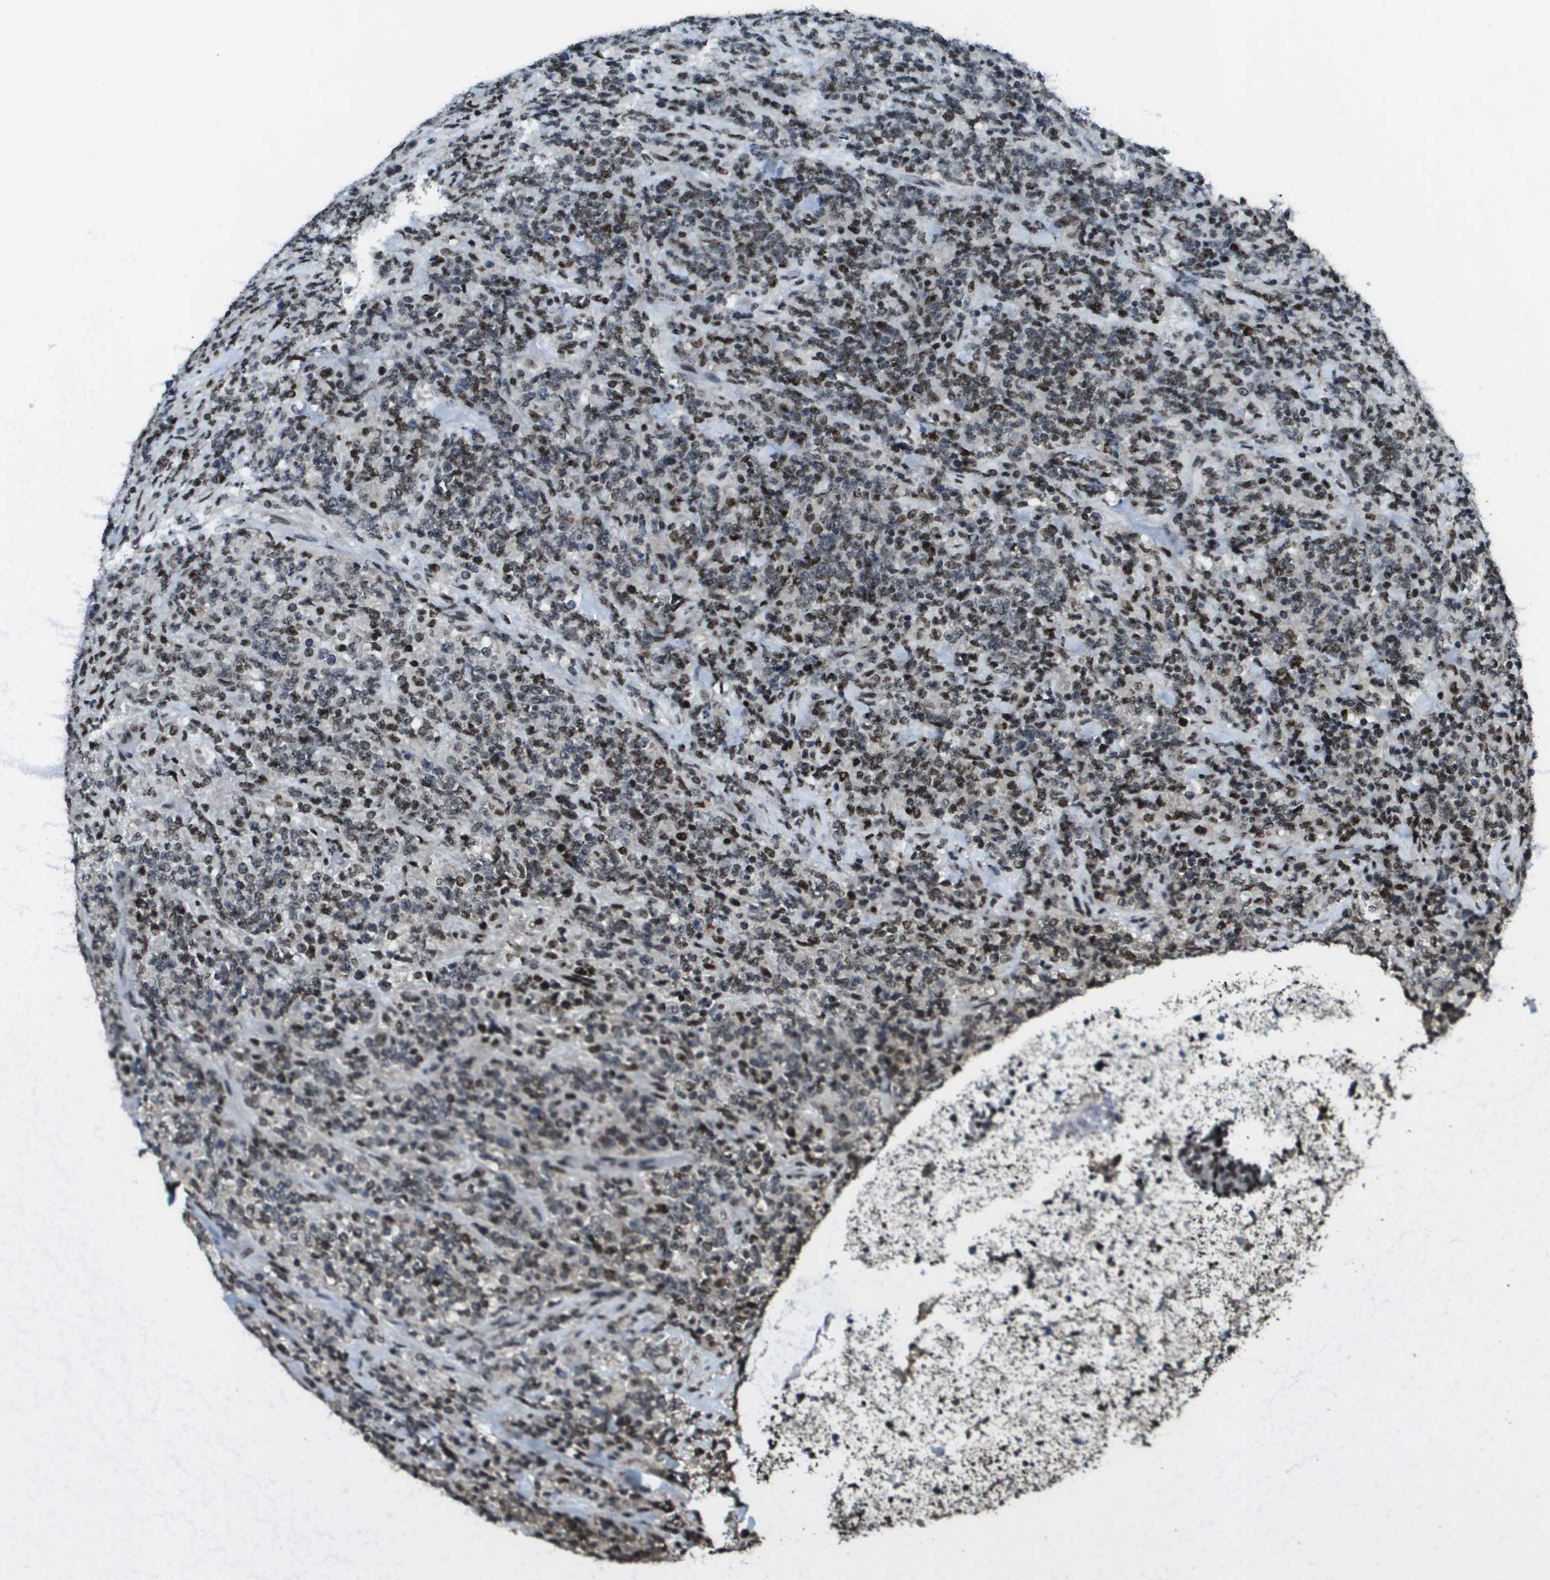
{"staining": {"intensity": "strong", "quantity": "25%-75%", "location": "nuclear"}, "tissue": "lymphoma", "cell_type": "Tumor cells", "image_type": "cancer", "snomed": [{"axis": "morphology", "description": "Malignant lymphoma, non-Hodgkin's type, High grade"}, {"axis": "topography", "description": "Soft tissue"}], "caption": "This is an image of IHC staining of lymphoma, which shows strong staining in the nuclear of tumor cells.", "gene": "SP100", "patient": {"sex": "male", "age": 18}}